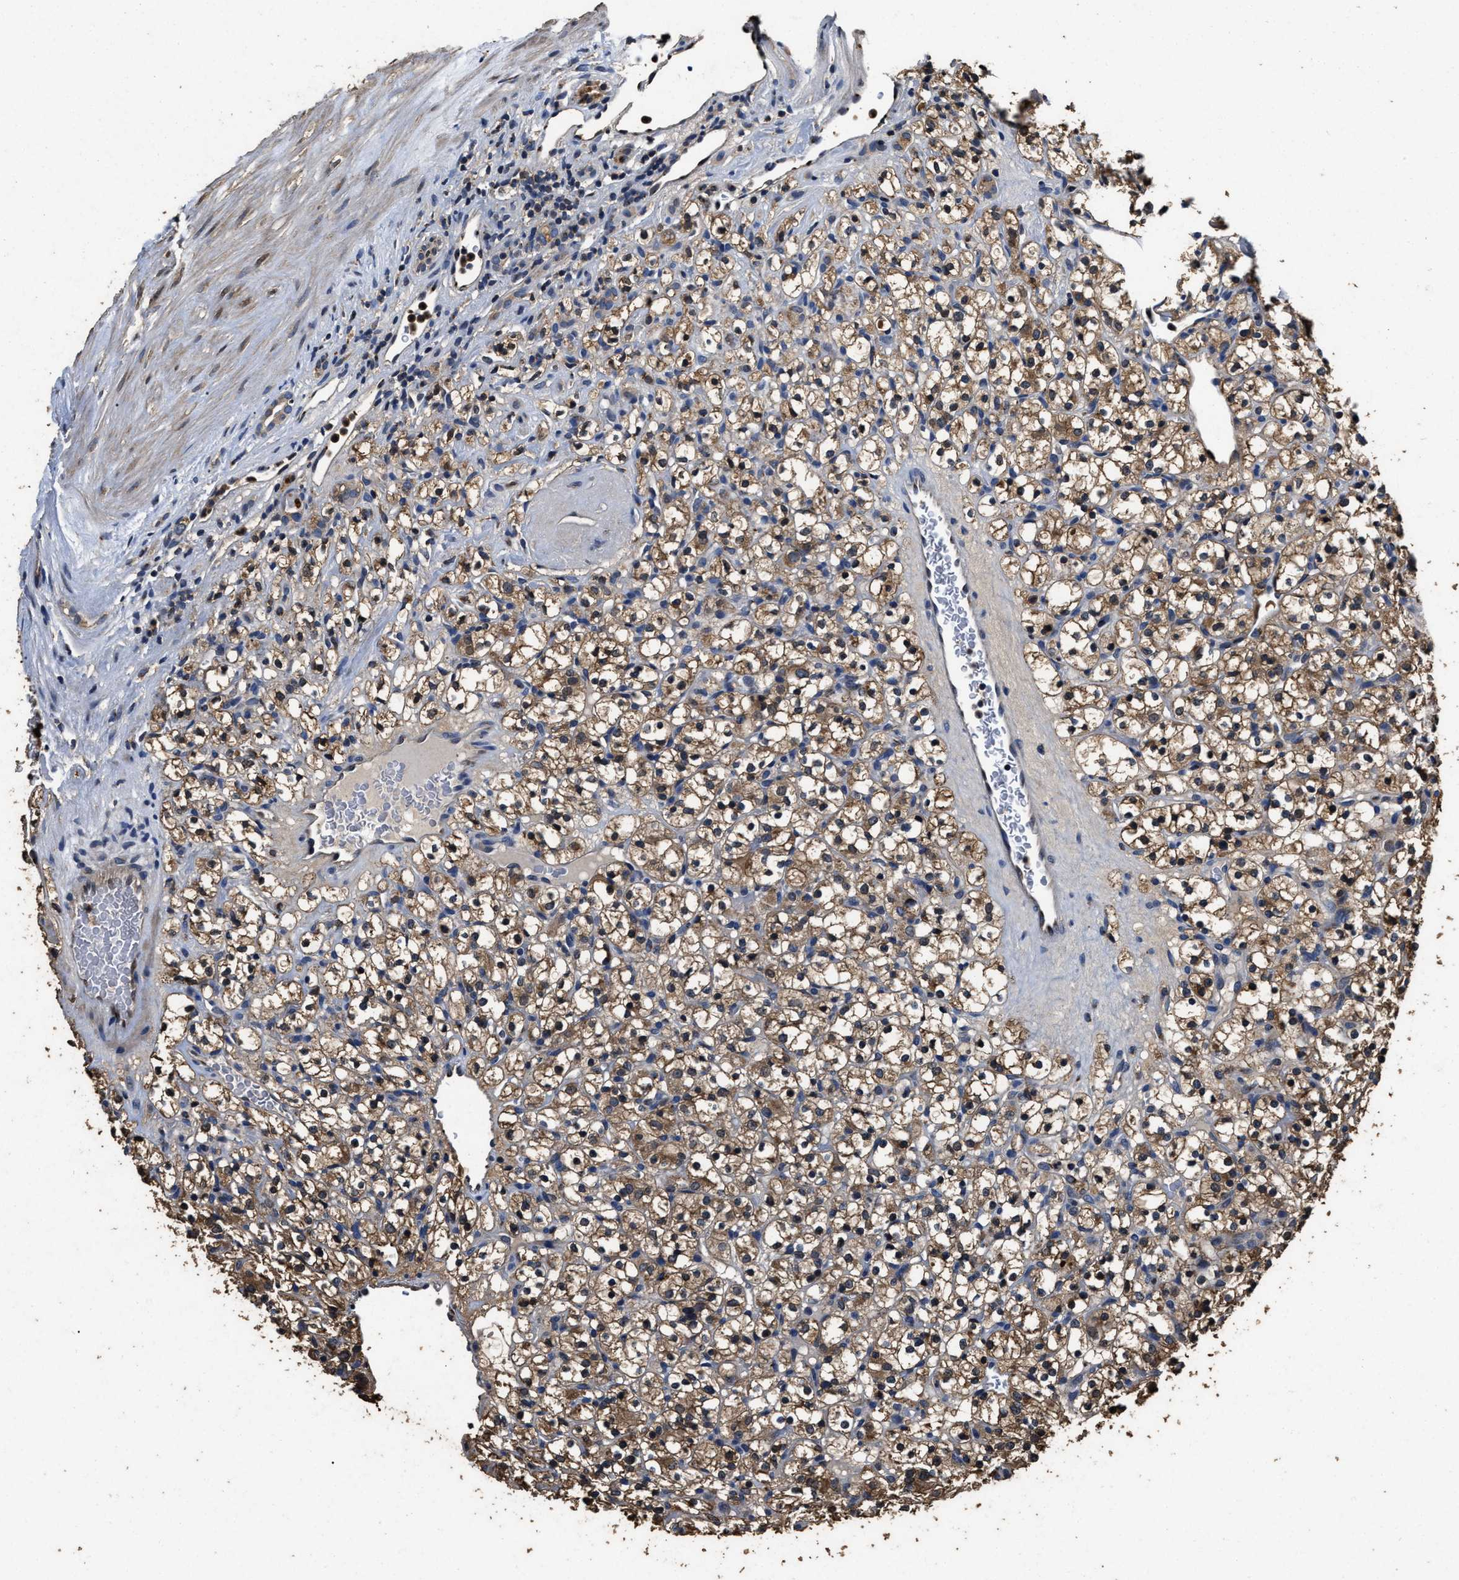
{"staining": {"intensity": "moderate", "quantity": ">75%", "location": "cytoplasmic/membranous"}, "tissue": "renal cancer", "cell_type": "Tumor cells", "image_type": "cancer", "snomed": [{"axis": "morphology", "description": "Normal tissue, NOS"}, {"axis": "morphology", "description": "Adenocarcinoma, NOS"}, {"axis": "topography", "description": "Kidney"}], "caption": "A histopathology image of renal adenocarcinoma stained for a protein reveals moderate cytoplasmic/membranous brown staining in tumor cells.", "gene": "TPST2", "patient": {"sex": "female", "age": 72}}